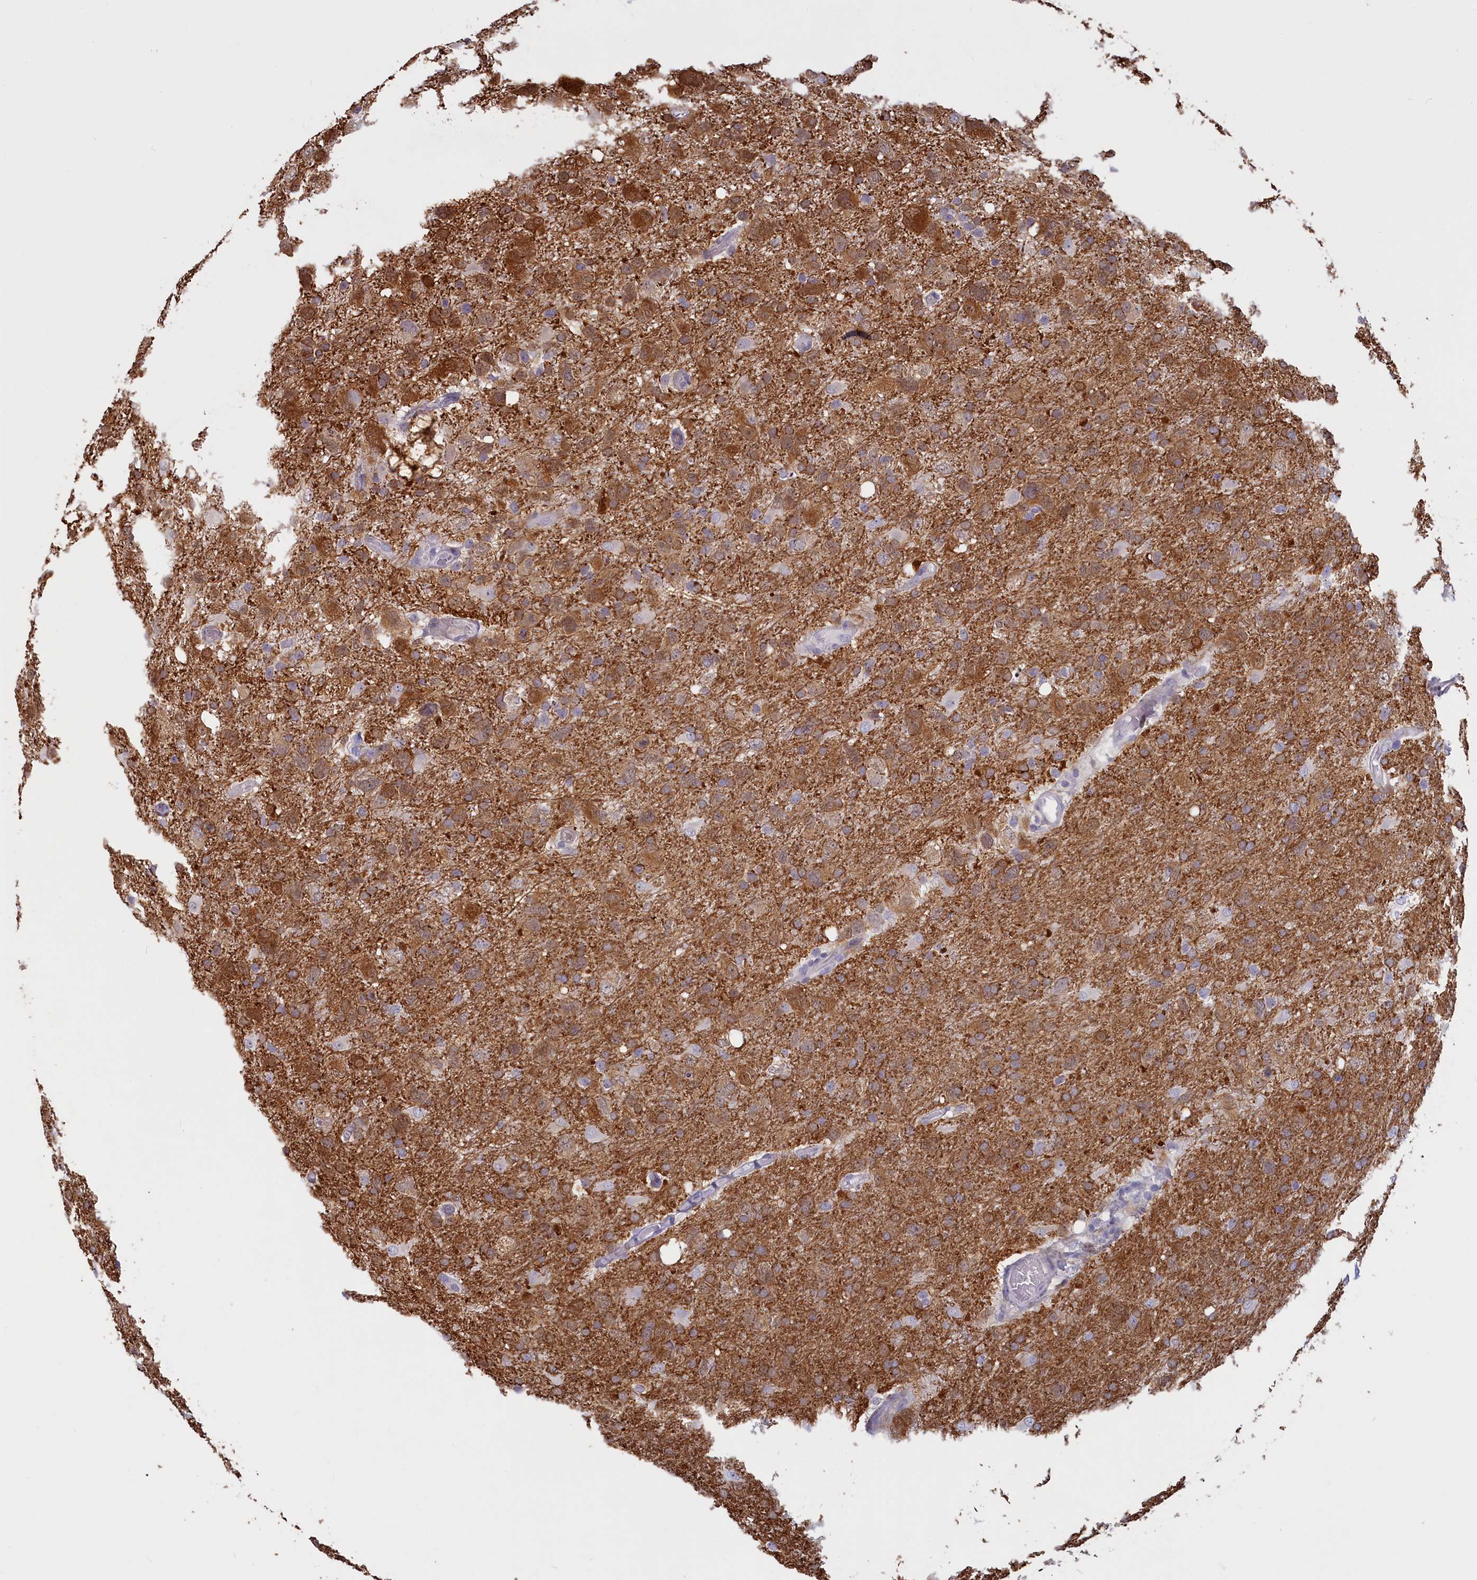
{"staining": {"intensity": "moderate", "quantity": "25%-75%", "location": "cytoplasmic/membranous,nuclear"}, "tissue": "glioma", "cell_type": "Tumor cells", "image_type": "cancer", "snomed": [{"axis": "morphology", "description": "Glioma, malignant, High grade"}, {"axis": "topography", "description": "Brain"}], "caption": "A high-resolution histopathology image shows IHC staining of glioma, which reveals moderate cytoplasmic/membranous and nuclear expression in about 25%-75% of tumor cells.", "gene": "UCHL3", "patient": {"sex": "male", "age": 61}}